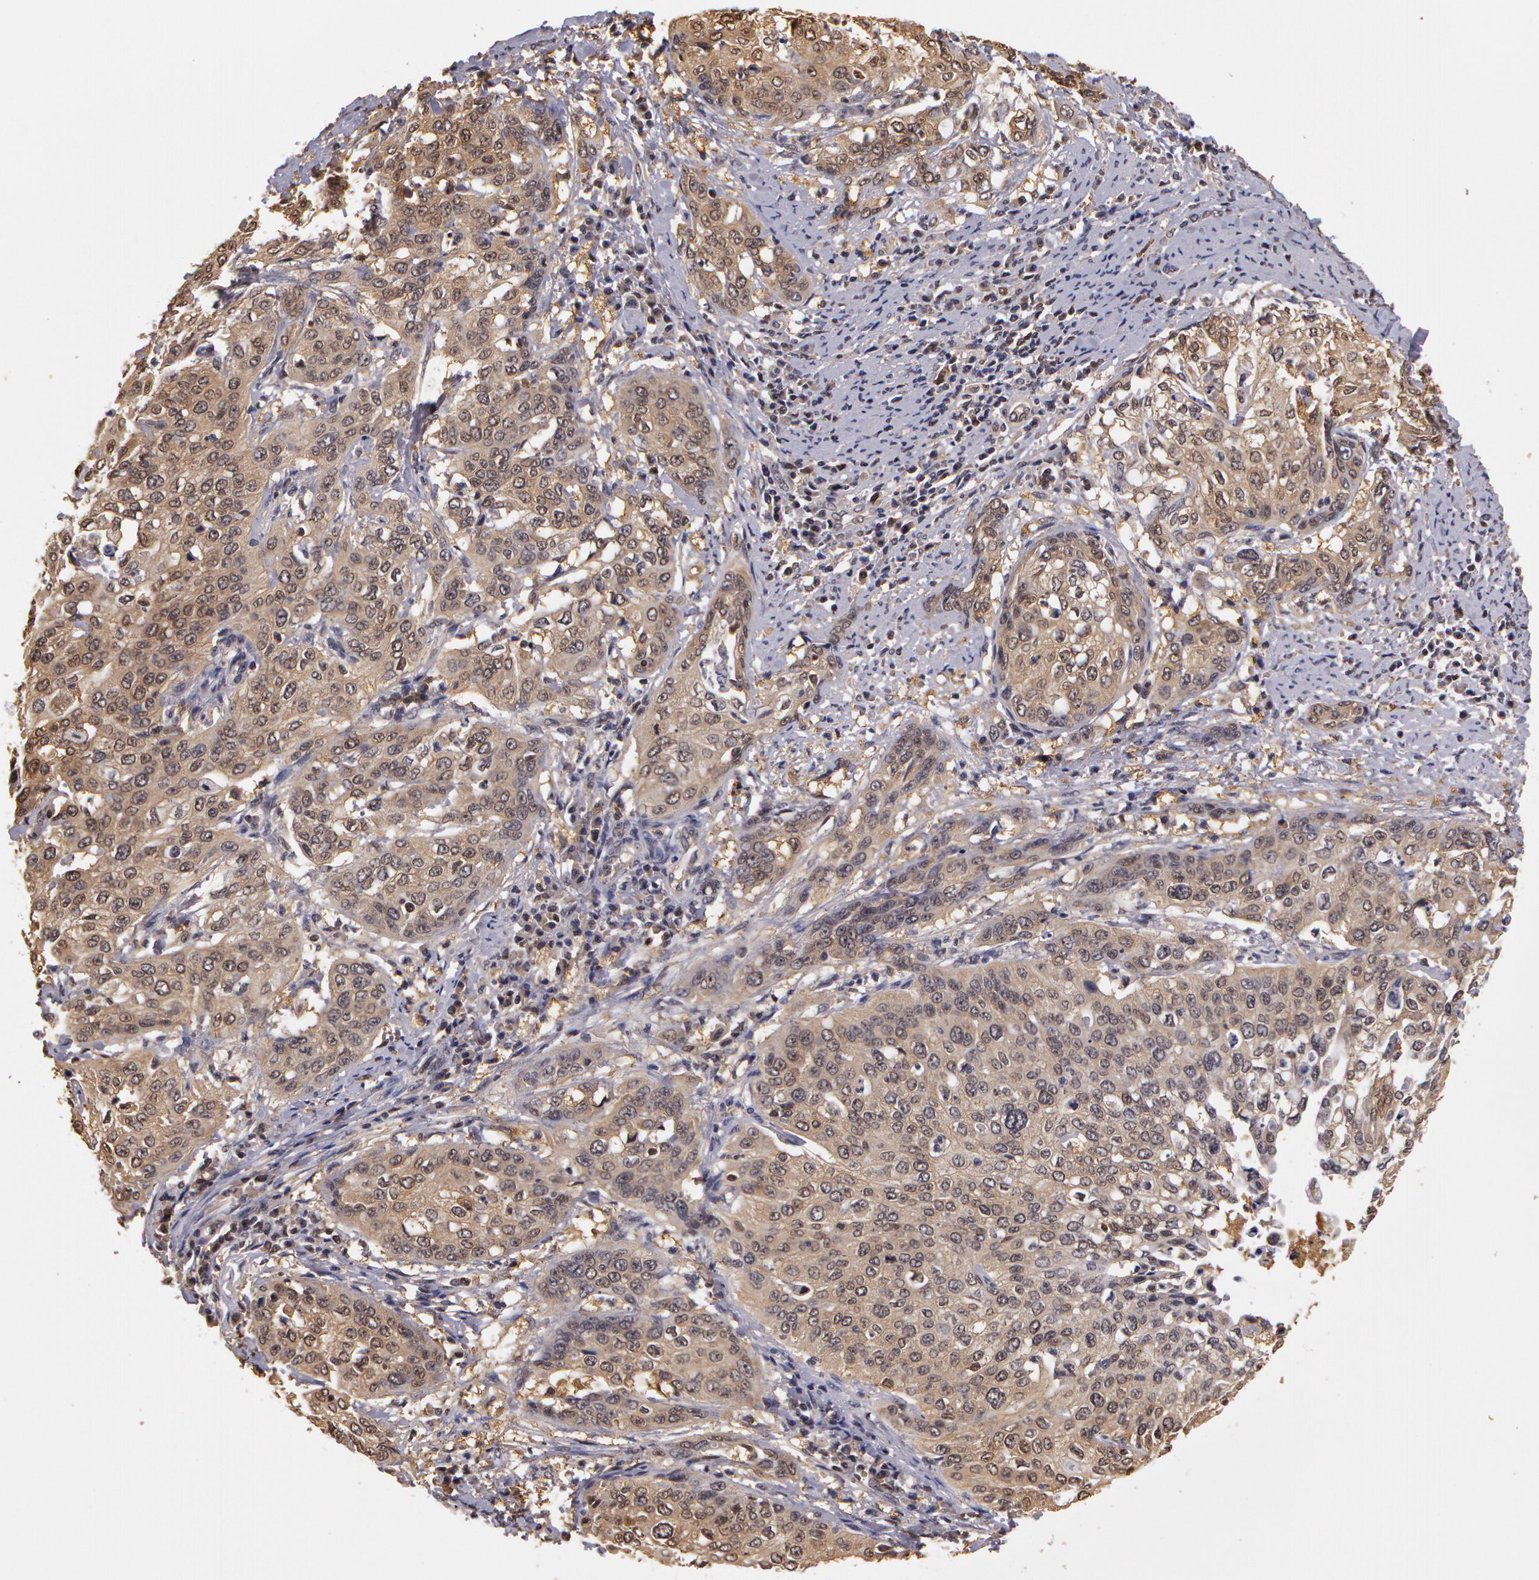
{"staining": {"intensity": "weak", "quantity": ">75%", "location": "cytoplasmic/membranous"}, "tissue": "cervical cancer", "cell_type": "Tumor cells", "image_type": "cancer", "snomed": [{"axis": "morphology", "description": "Squamous cell carcinoma, NOS"}, {"axis": "topography", "description": "Cervix"}], "caption": "Immunohistochemical staining of human cervical cancer exhibits weak cytoplasmic/membranous protein expression in about >75% of tumor cells. (DAB IHC with brightfield microscopy, high magnification).", "gene": "AHSA1", "patient": {"sex": "female", "age": 41}}